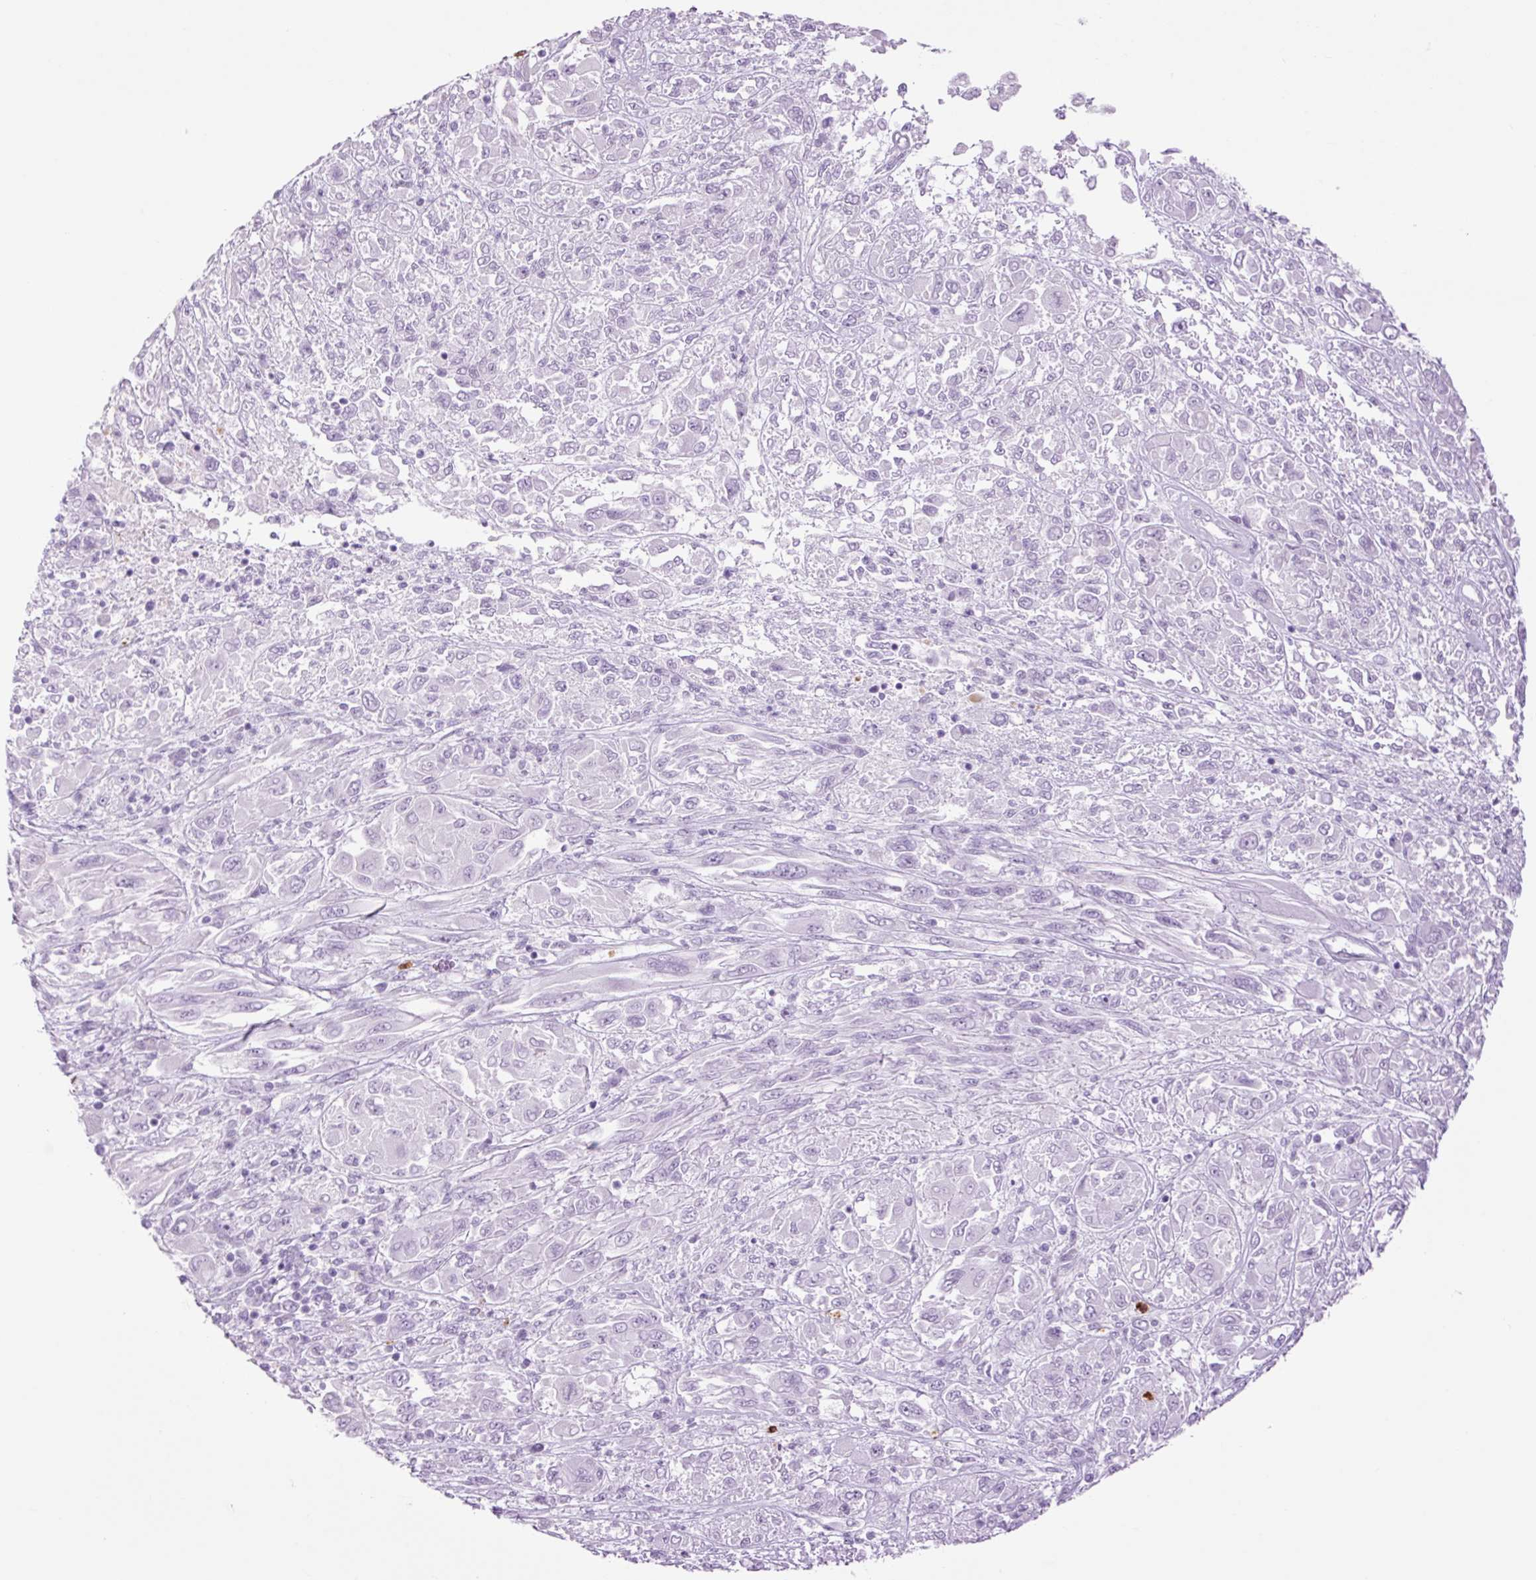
{"staining": {"intensity": "negative", "quantity": "none", "location": "none"}, "tissue": "melanoma", "cell_type": "Tumor cells", "image_type": "cancer", "snomed": [{"axis": "morphology", "description": "Malignant melanoma, NOS"}, {"axis": "topography", "description": "Skin"}], "caption": "The IHC image has no significant expression in tumor cells of malignant melanoma tissue. Brightfield microscopy of IHC stained with DAB (3,3'-diaminobenzidine) (brown) and hematoxylin (blue), captured at high magnification.", "gene": "LYZ", "patient": {"sex": "female", "age": 91}}